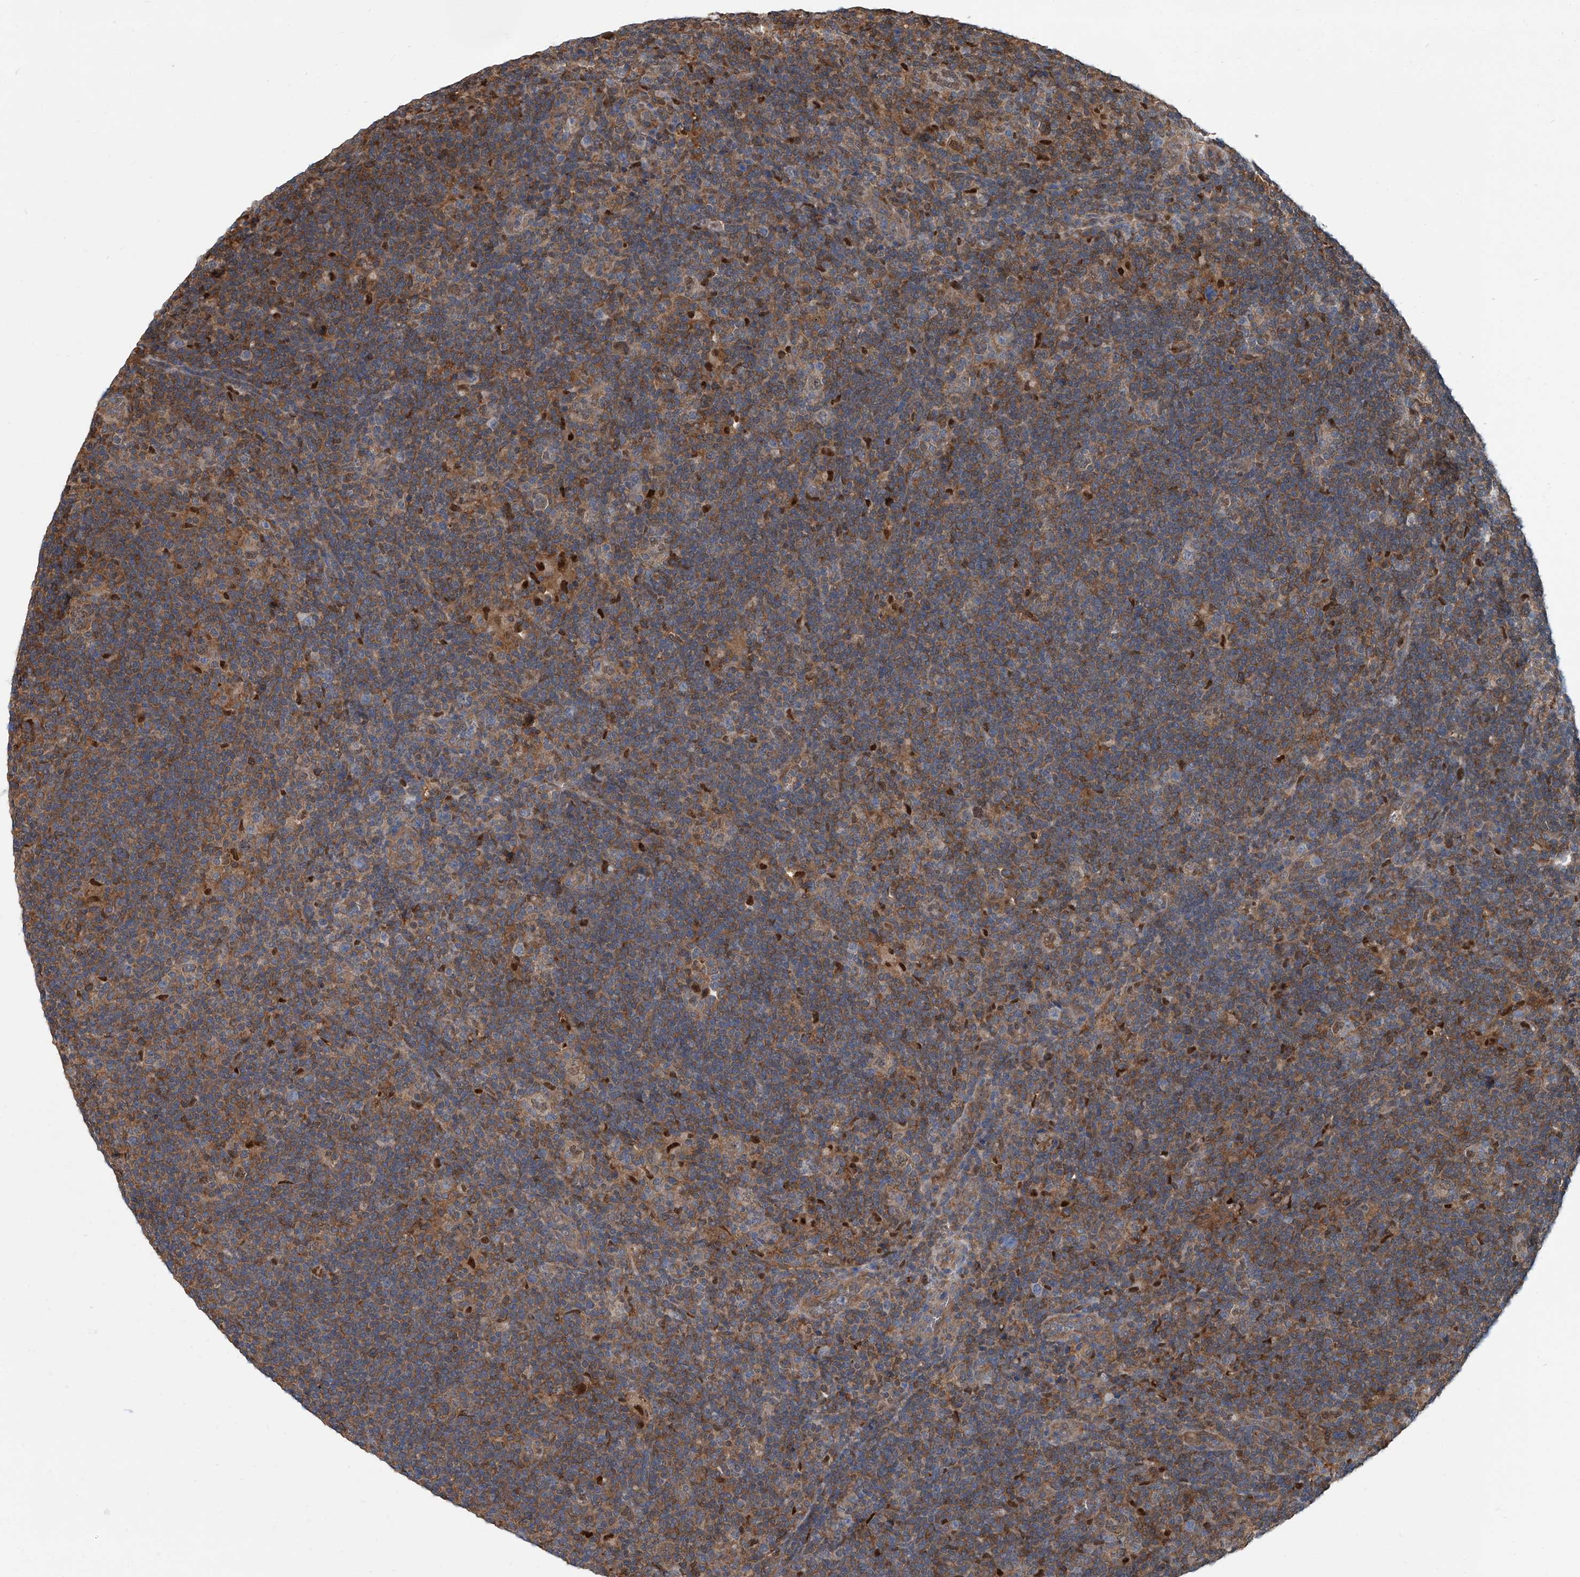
{"staining": {"intensity": "negative", "quantity": "none", "location": "none"}, "tissue": "lymphoma", "cell_type": "Tumor cells", "image_type": "cancer", "snomed": [{"axis": "morphology", "description": "Hodgkin's disease, NOS"}, {"axis": "topography", "description": "Lymph node"}], "caption": "Protein analysis of lymphoma shows no significant expression in tumor cells.", "gene": "PSMB10", "patient": {"sex": "female", "age": 57}}